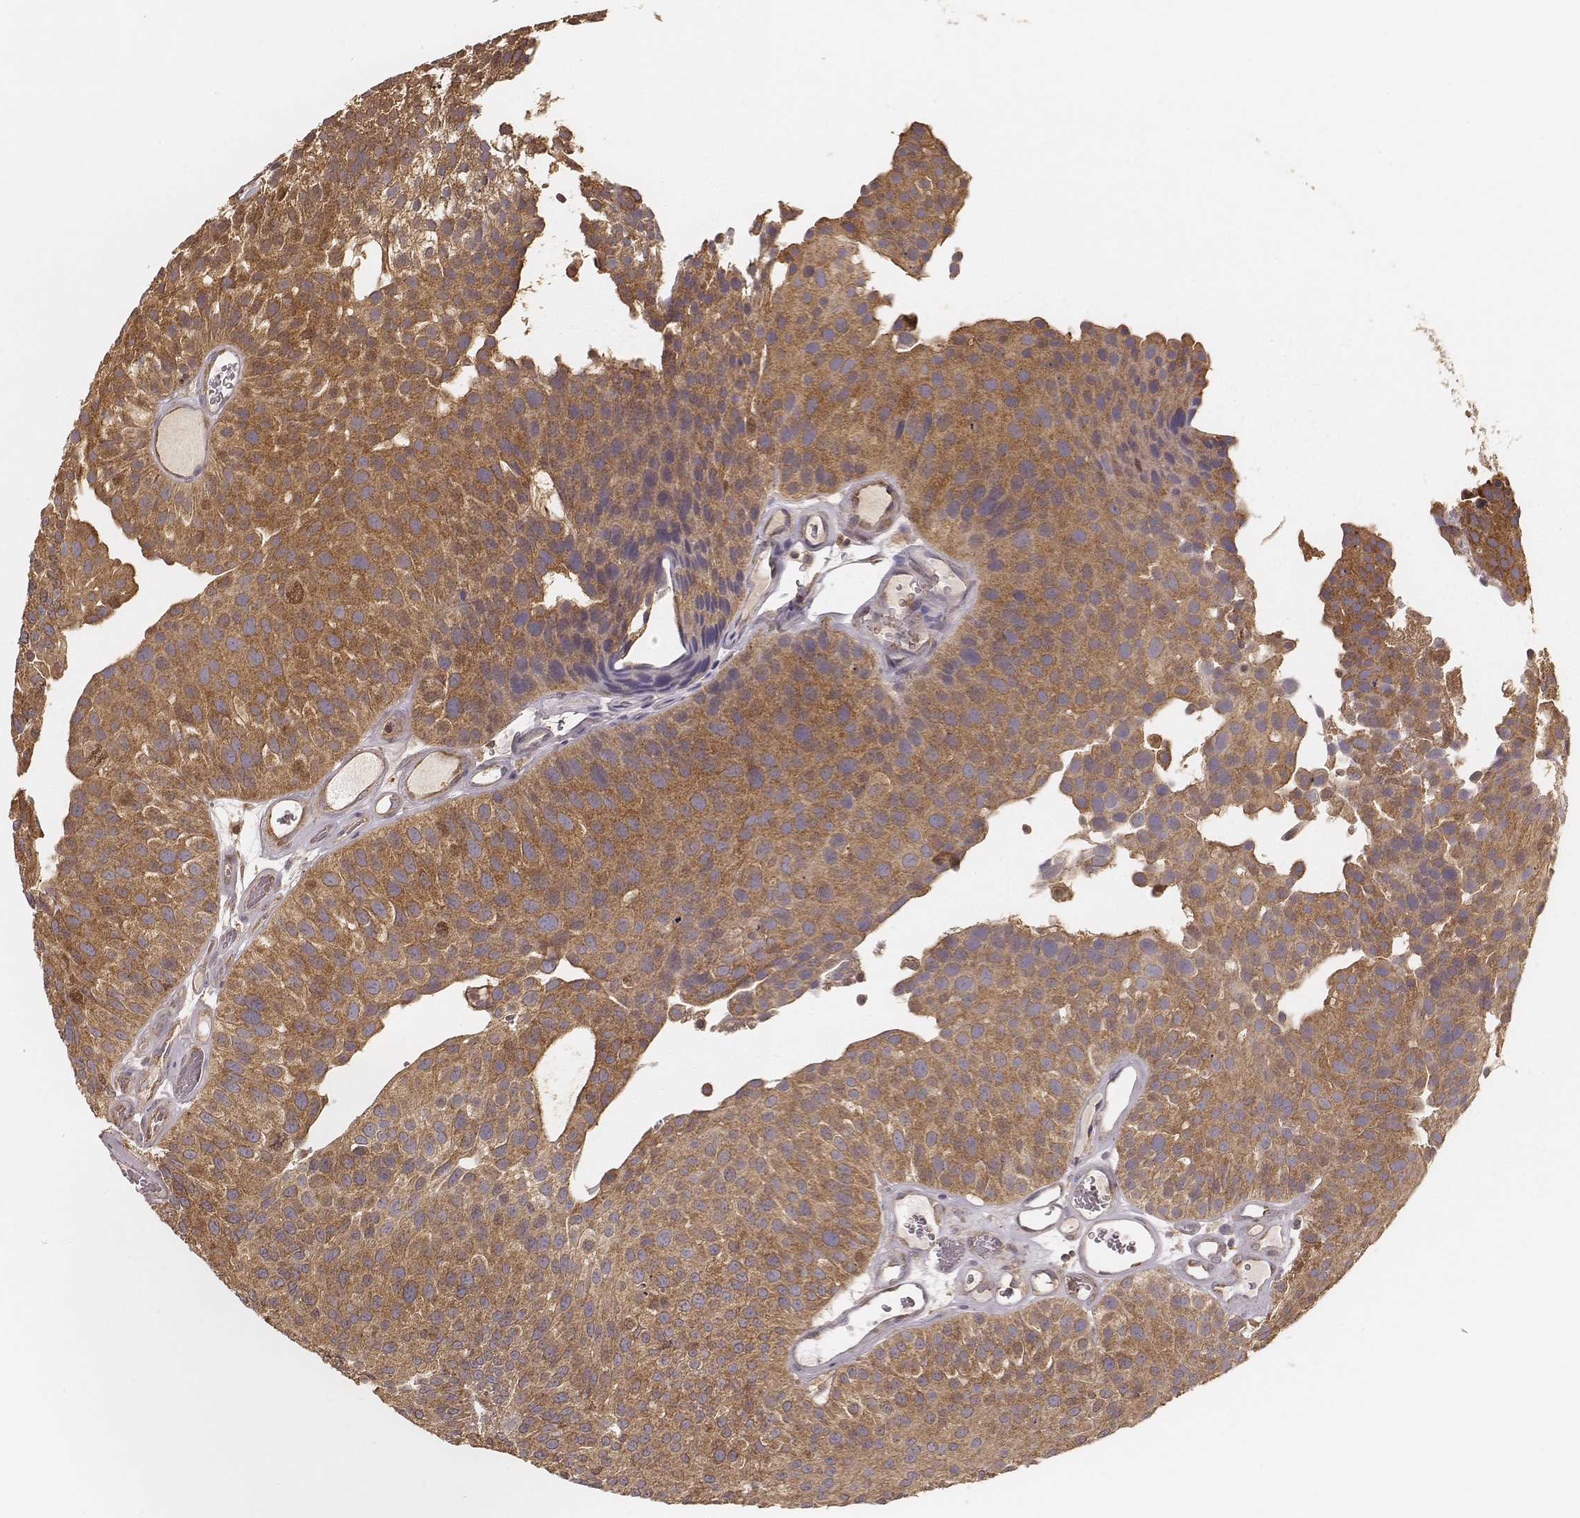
{"staining": {"intensity": "strong", "quantity": ">75%", "location": "cytoplasmic/membranous"}, "tissue": "urothelial cancer", "cell_type": "Tumor cells", "image_type": "cancer", "snomed": [{"axis": "morphology", "description": "Urothelial carcinoma, Low grade"}, {"axis": "topography", "description": "Urinary bladder"}], "caption": "Strong cytoplasmic/membranous positivity is present in approximately >75% of tumor cells in low-grade urothelial carcinoma. The staining was performed using DAB to visualize the protein expression in brown, while the nuclei were stained in blue with hematoxylin (Magnification: 20x).", "gene": "CARS1", "patient": {"sex": "female", "age": 87}}